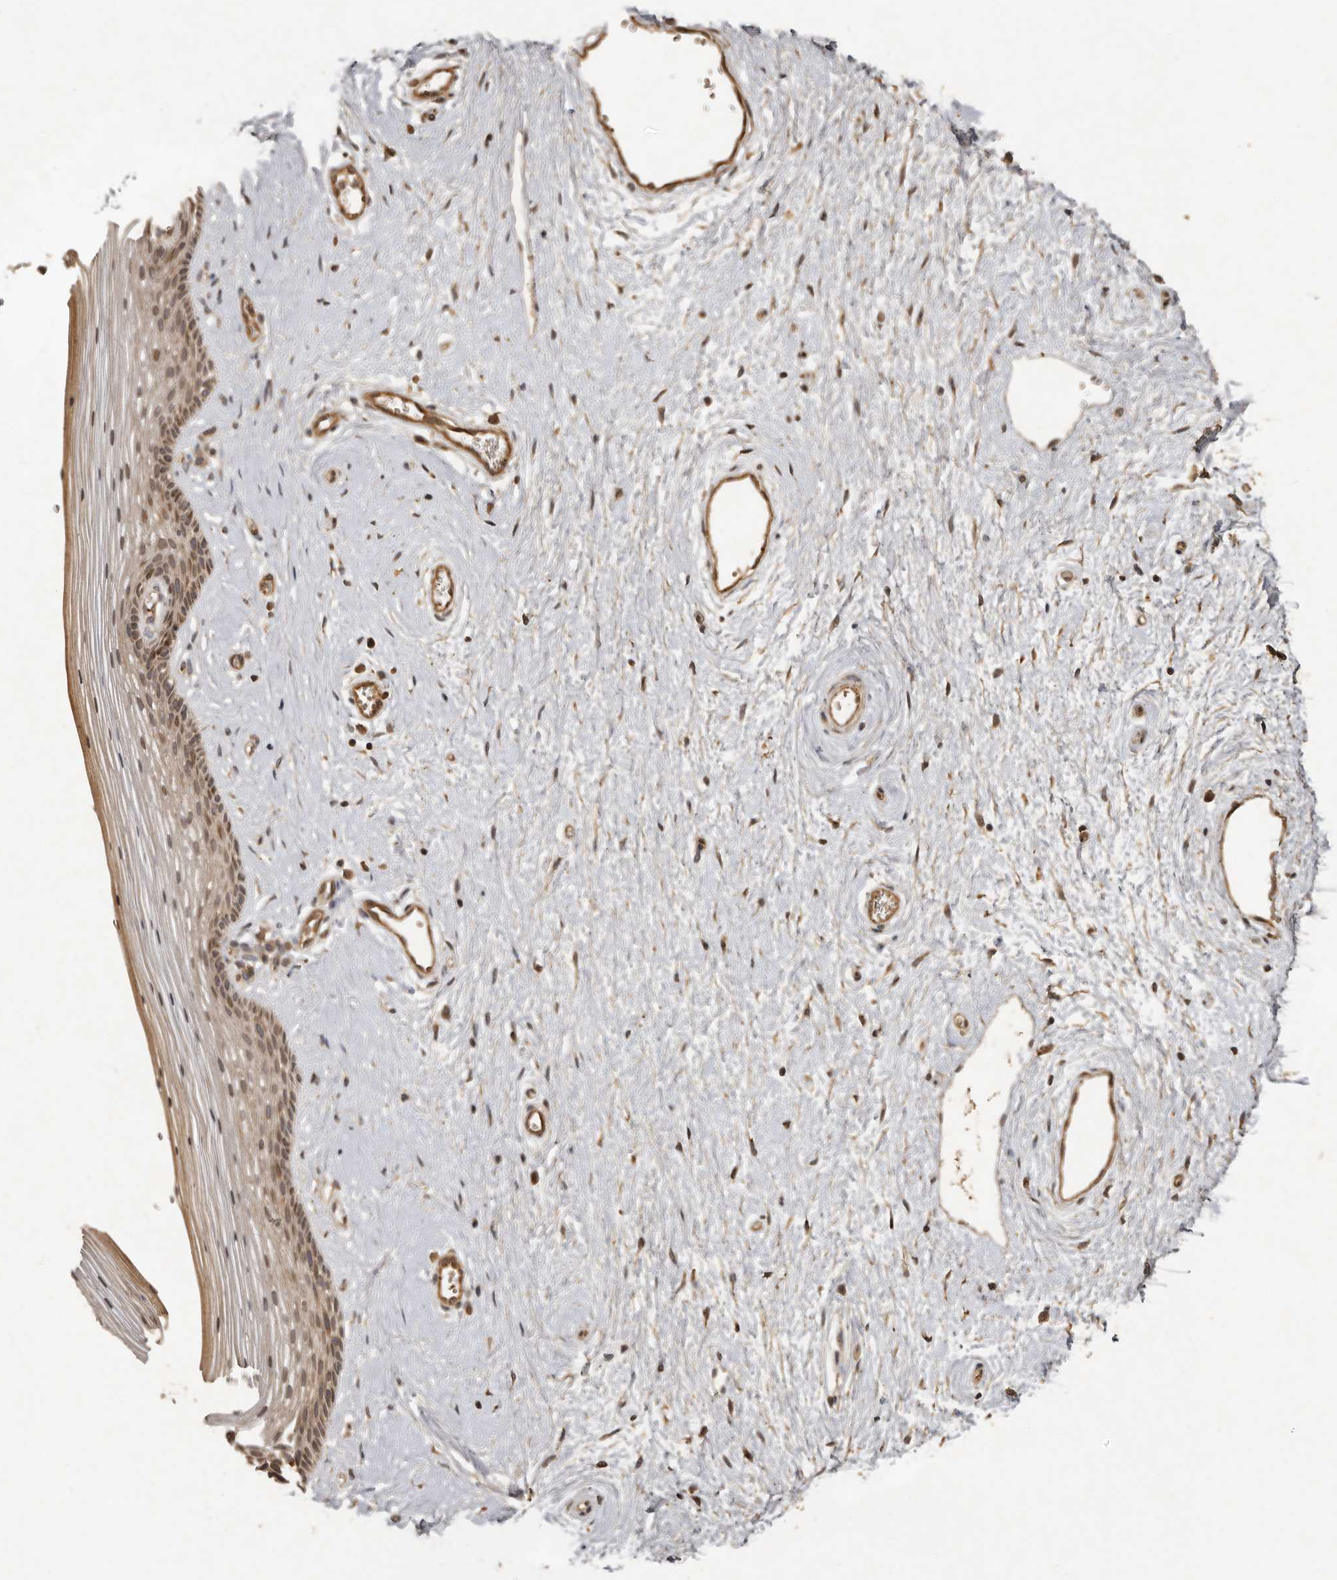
{"staining": {"intensity": "weak", "quantity": ">75%", "location": "cytoplasmic/membranous"}, "tissue": "vagina", "cell_type": "Squamous epithelial cells", "image_type": "normal", "snomed": [{"axis": "morphology", "description": "Normal tissue, NOS"}, {"axis": "topography", "description": "Vagina"}], "caption": "Immunohistochemical staining of benign human vagina reveals >75% levels of weak cytoplasmic/membranous protein staining in approximately >75% of squamous epithelial cells.", "gene": "SEMA3A", "patient": {"sex": "female", "age": 46}}